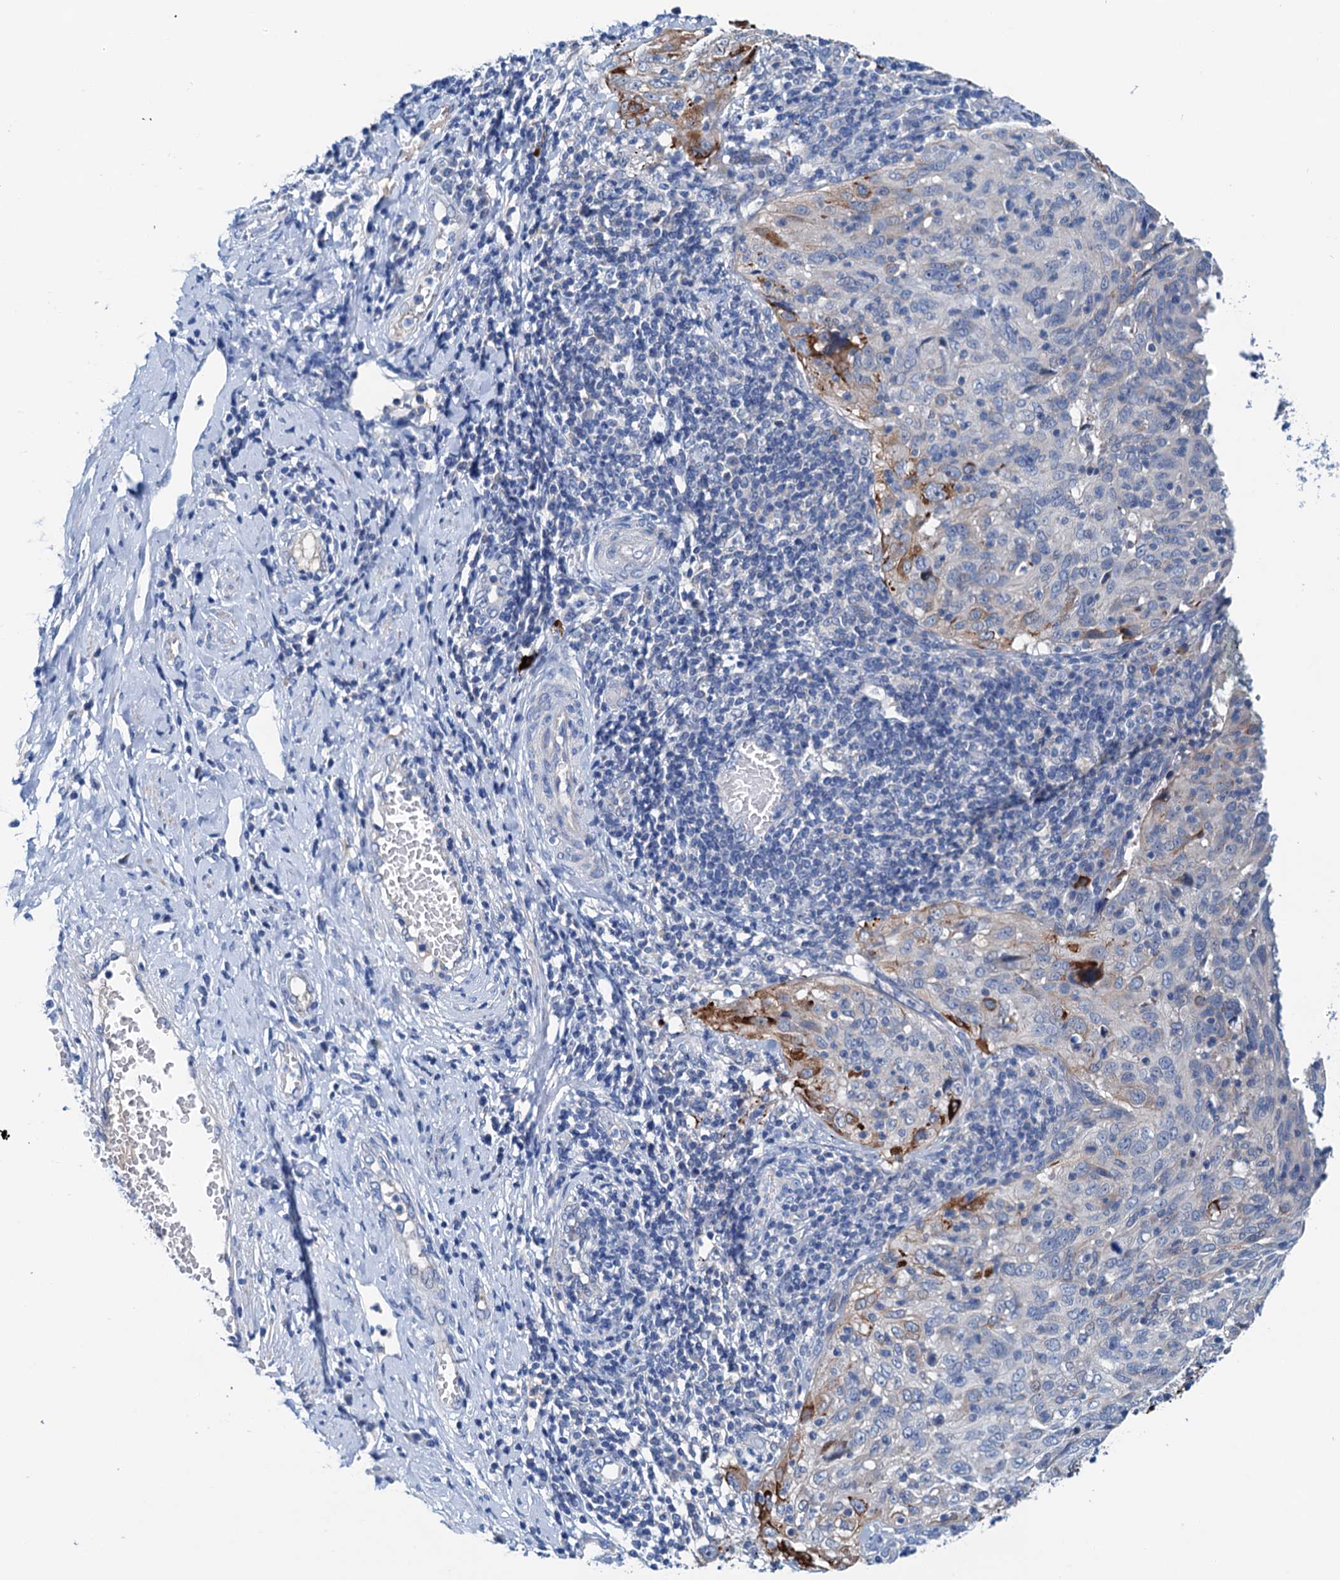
{"staining": {"intensity": "strong", "quantity": "<25%", "location": "cytoplasmic/membranous"}, "tissue": "cervical cancer", "cell_type": "Tumor cells", "image_type": "cancer", "snomed": [{"axis": "morphology", "description": "Squamous cell carcinoma, NOS"}, {"axis": "topography", "description": "Cervix"}], "caption": "Immunohistochemical staining of human cervical cancer displays medium levels of strong cytoplasmic/membranous protein positivity in about <25% of tumor cells.", "gene": "KNDC1", "patient": {"sex": "female", "age": 31}}